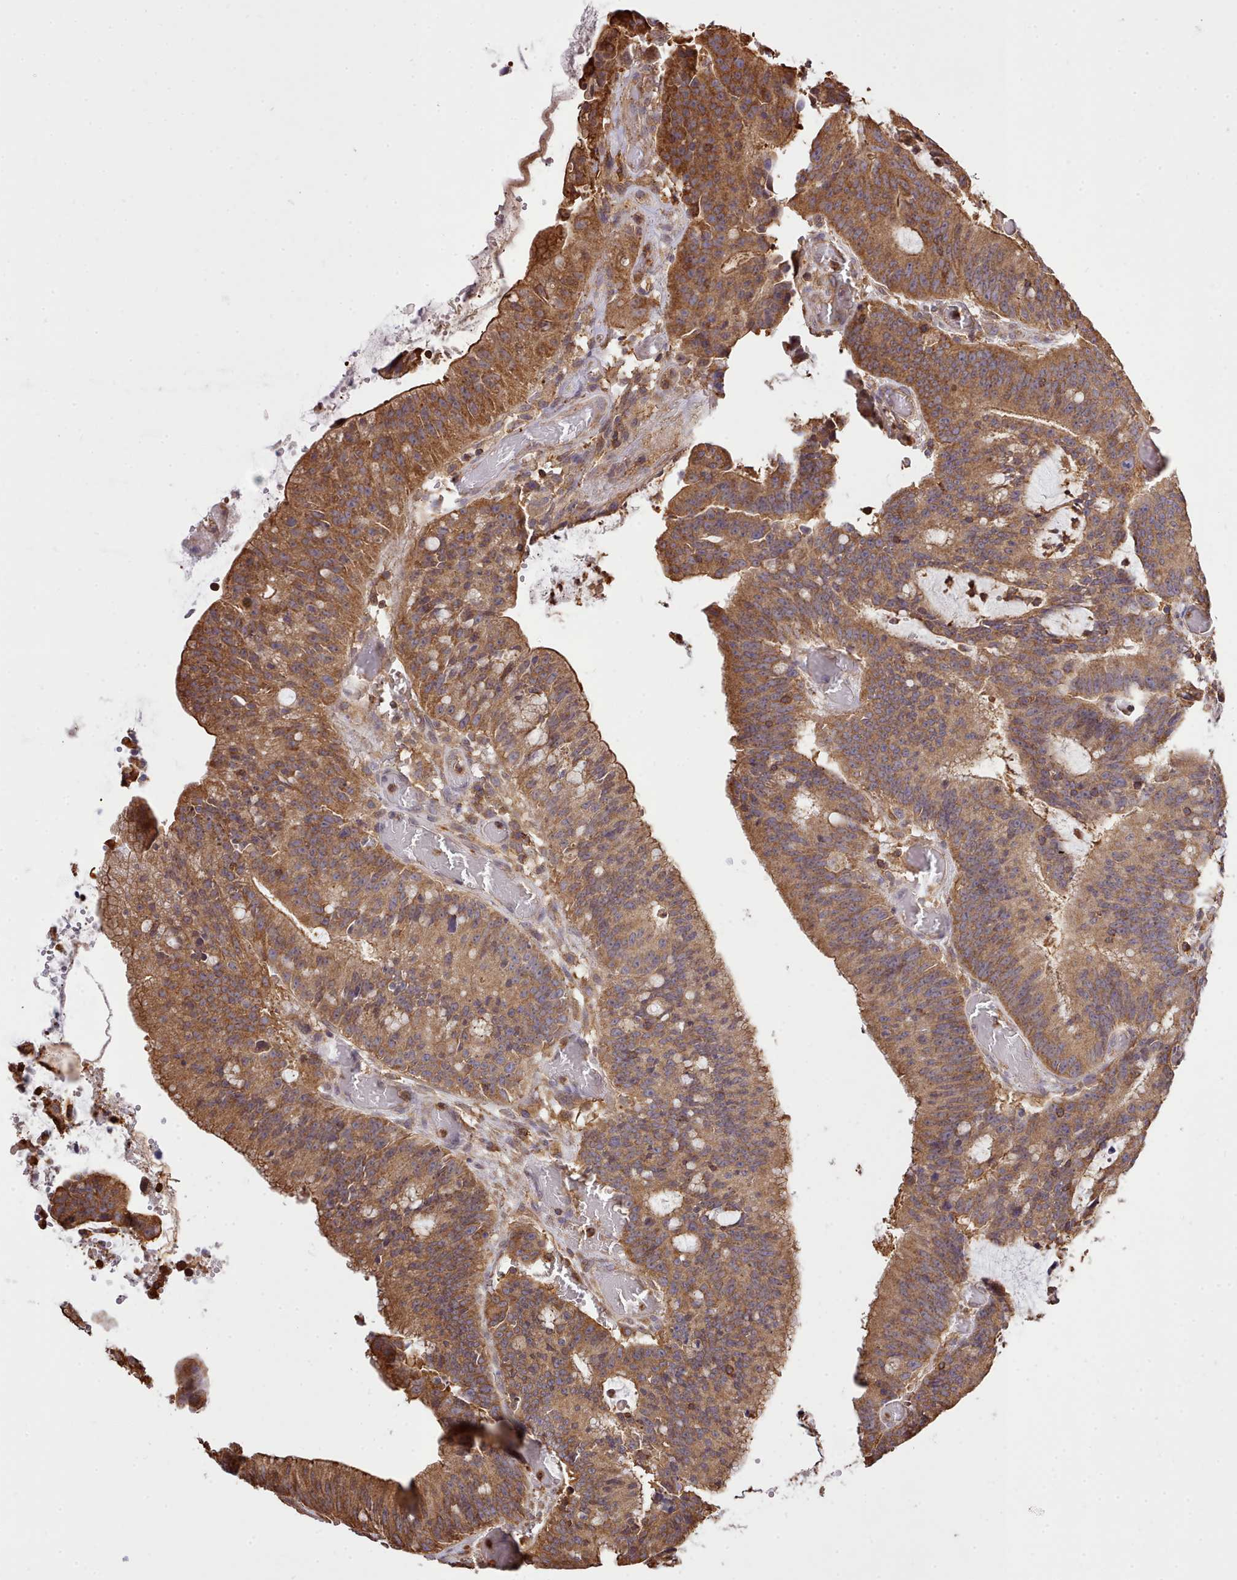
{"staining": {"intensity": "moderate", "quantity": ">75%", "location": "cytoplasmic/membranous"}, "tissue": "colorectal cancer", "cell_type": "Tumor cells", "image_type": "cancer", "snomed": [{"axis": "morphology", "description": "Adenocarcinoma, NOS"}, {"axis": "topography", "description": "Rectum"}], "caption": "The immunohistochemical stain shows moderate cytoplasmic/membranous expression in tumor cells of adenocarcinoma (colorectal) tissue. (DAB (3,3'-diaminobenzidine) IHC, brown staining for protein, blue staining for nuclei).", "gene": "CAPZA1", "patient": {"sex": "female", "age": 77}}